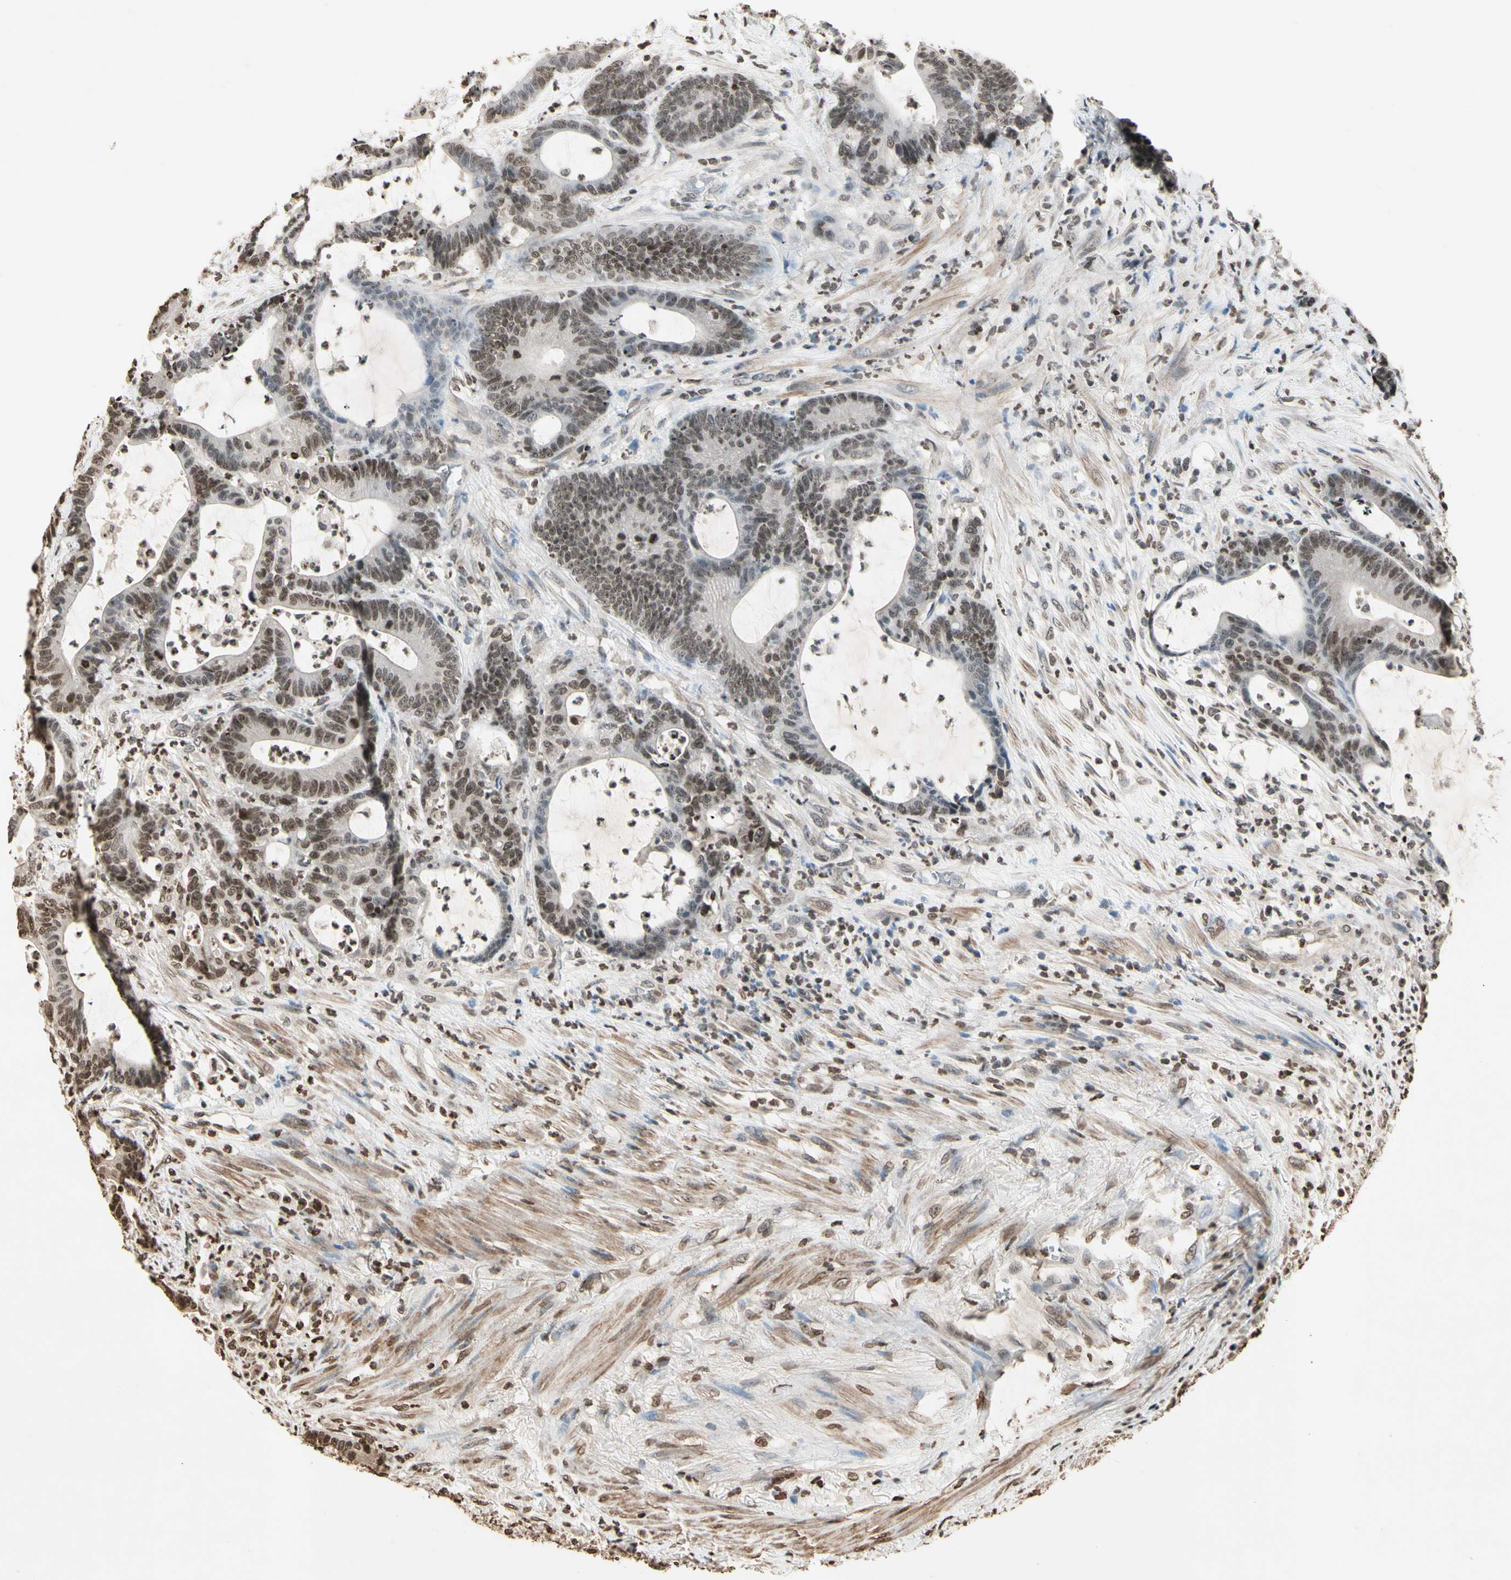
{"staining": {"intensity": "weak", "quantity": "25%-75%", "location": "nuclear"}, "tissue": "colorectal cancer", "cell_type": "Tumor cells", "image_type": "cancer", "snomed": [{"axis": "morphology", "description": "Adenocarcinoma, NOS"}, {"axis": "topography", "description": "Colon"}], "caption": "Immunohistochemistry (DAB (3,3'-diaminobenzidine)) staining of human adenocarcinoma (colorectal) displays weak nuclear protein expression in approximately 25%-75% of tumor cells. (brown staining indicates protein expression, while blue staining denotes nuclei).", "gene": "TOP1", "patient": {"sex": "female", "age": 84}}